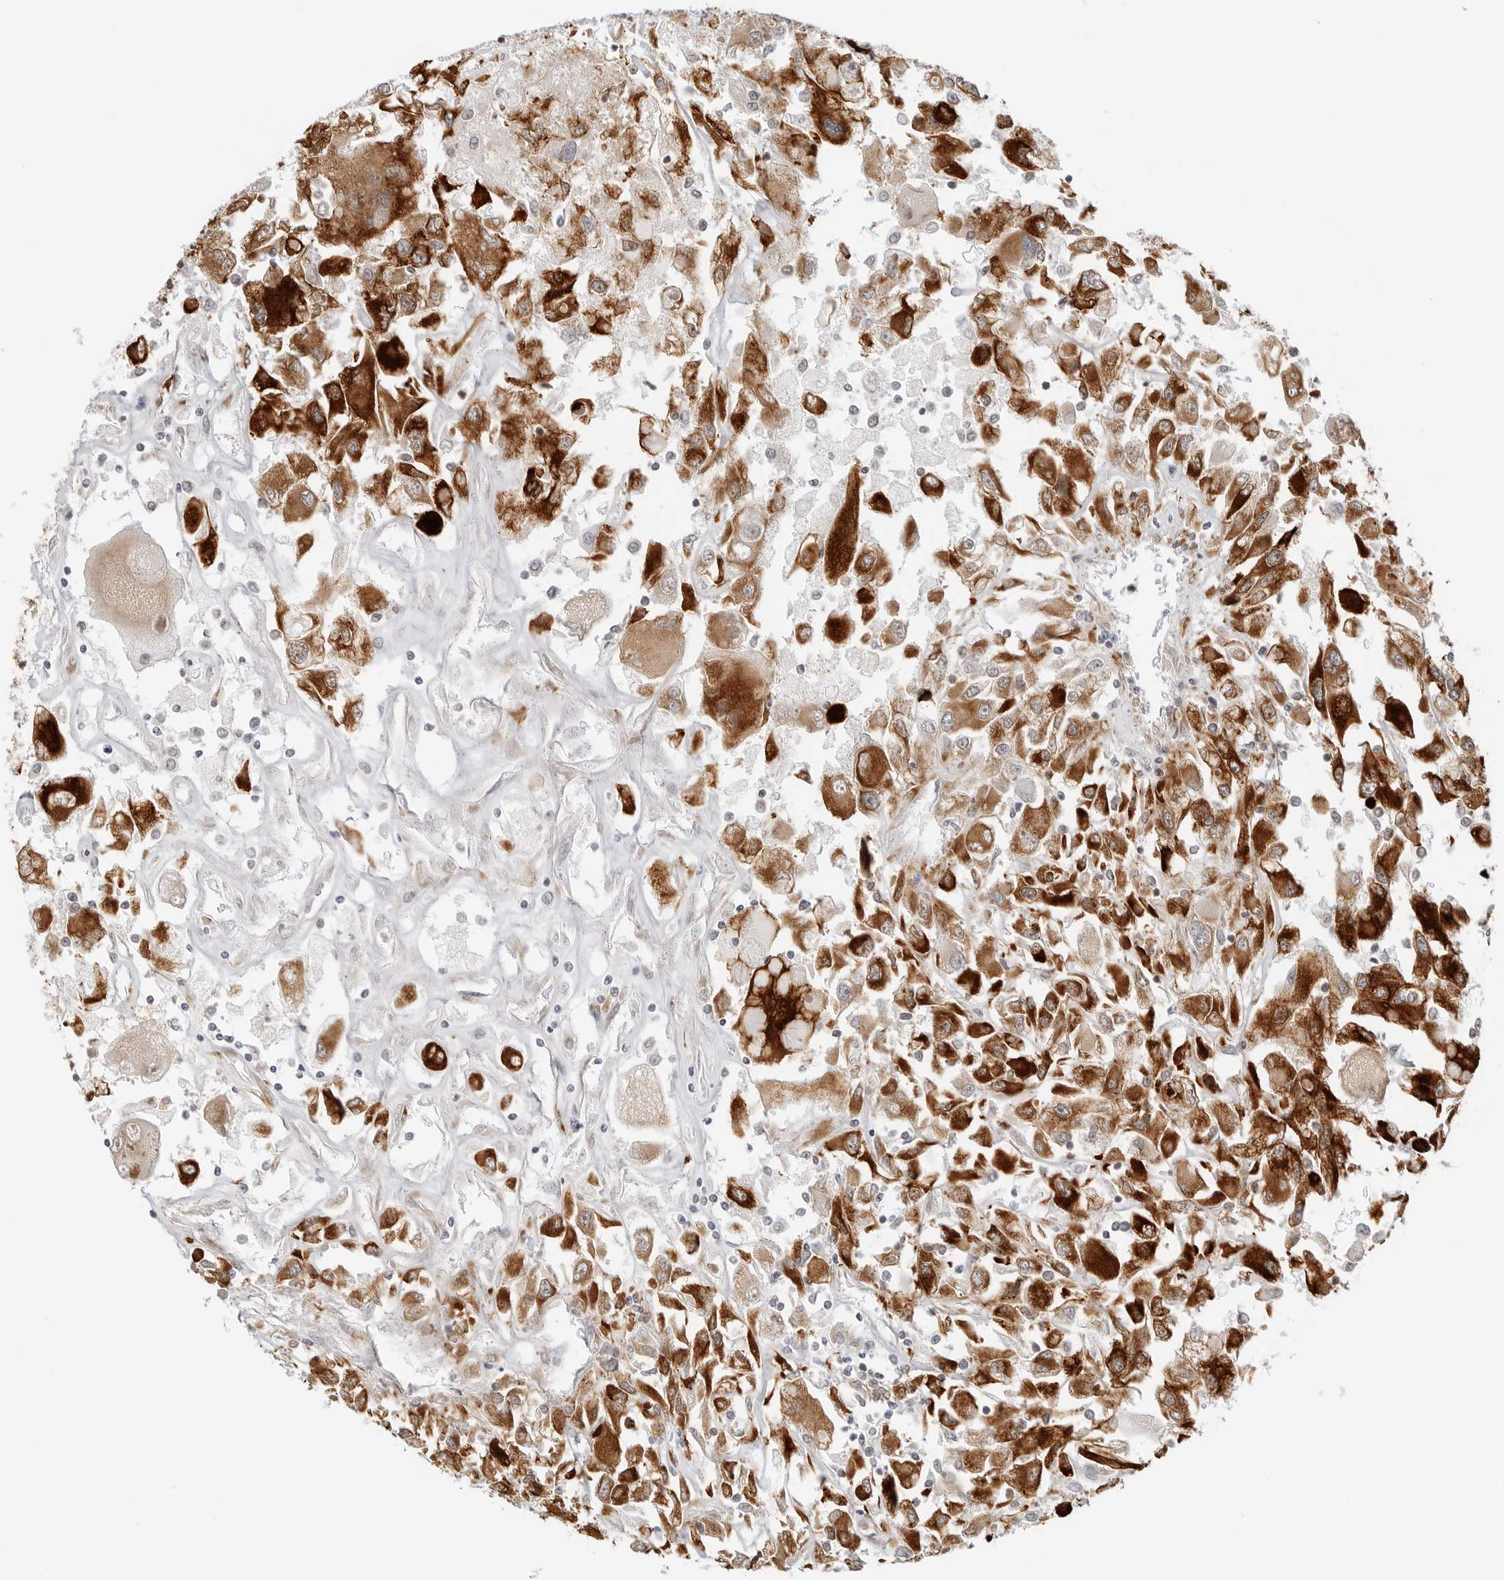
{"staining": {"intensity": "strong", "quantity": ">75%", "location": "cytoplasmic/membranous"}, "tissue": "renal cancer", "cell_type": "Tumor cells", "image_type": "cancer", "snomed": [{"axis": "morphology", "description": "Adenocarcinoma, NOS"}, {"axis": "topography", "description": "Kidney"}], "caption": "The immunohistochemical stain highlights strong cytoplasmic/membranous expression in tumor cells of renal cancer (adenocarcinoma) tissue.", "gene": "C1QTNF1", "patient": {"sex": "female", "age": 52}}